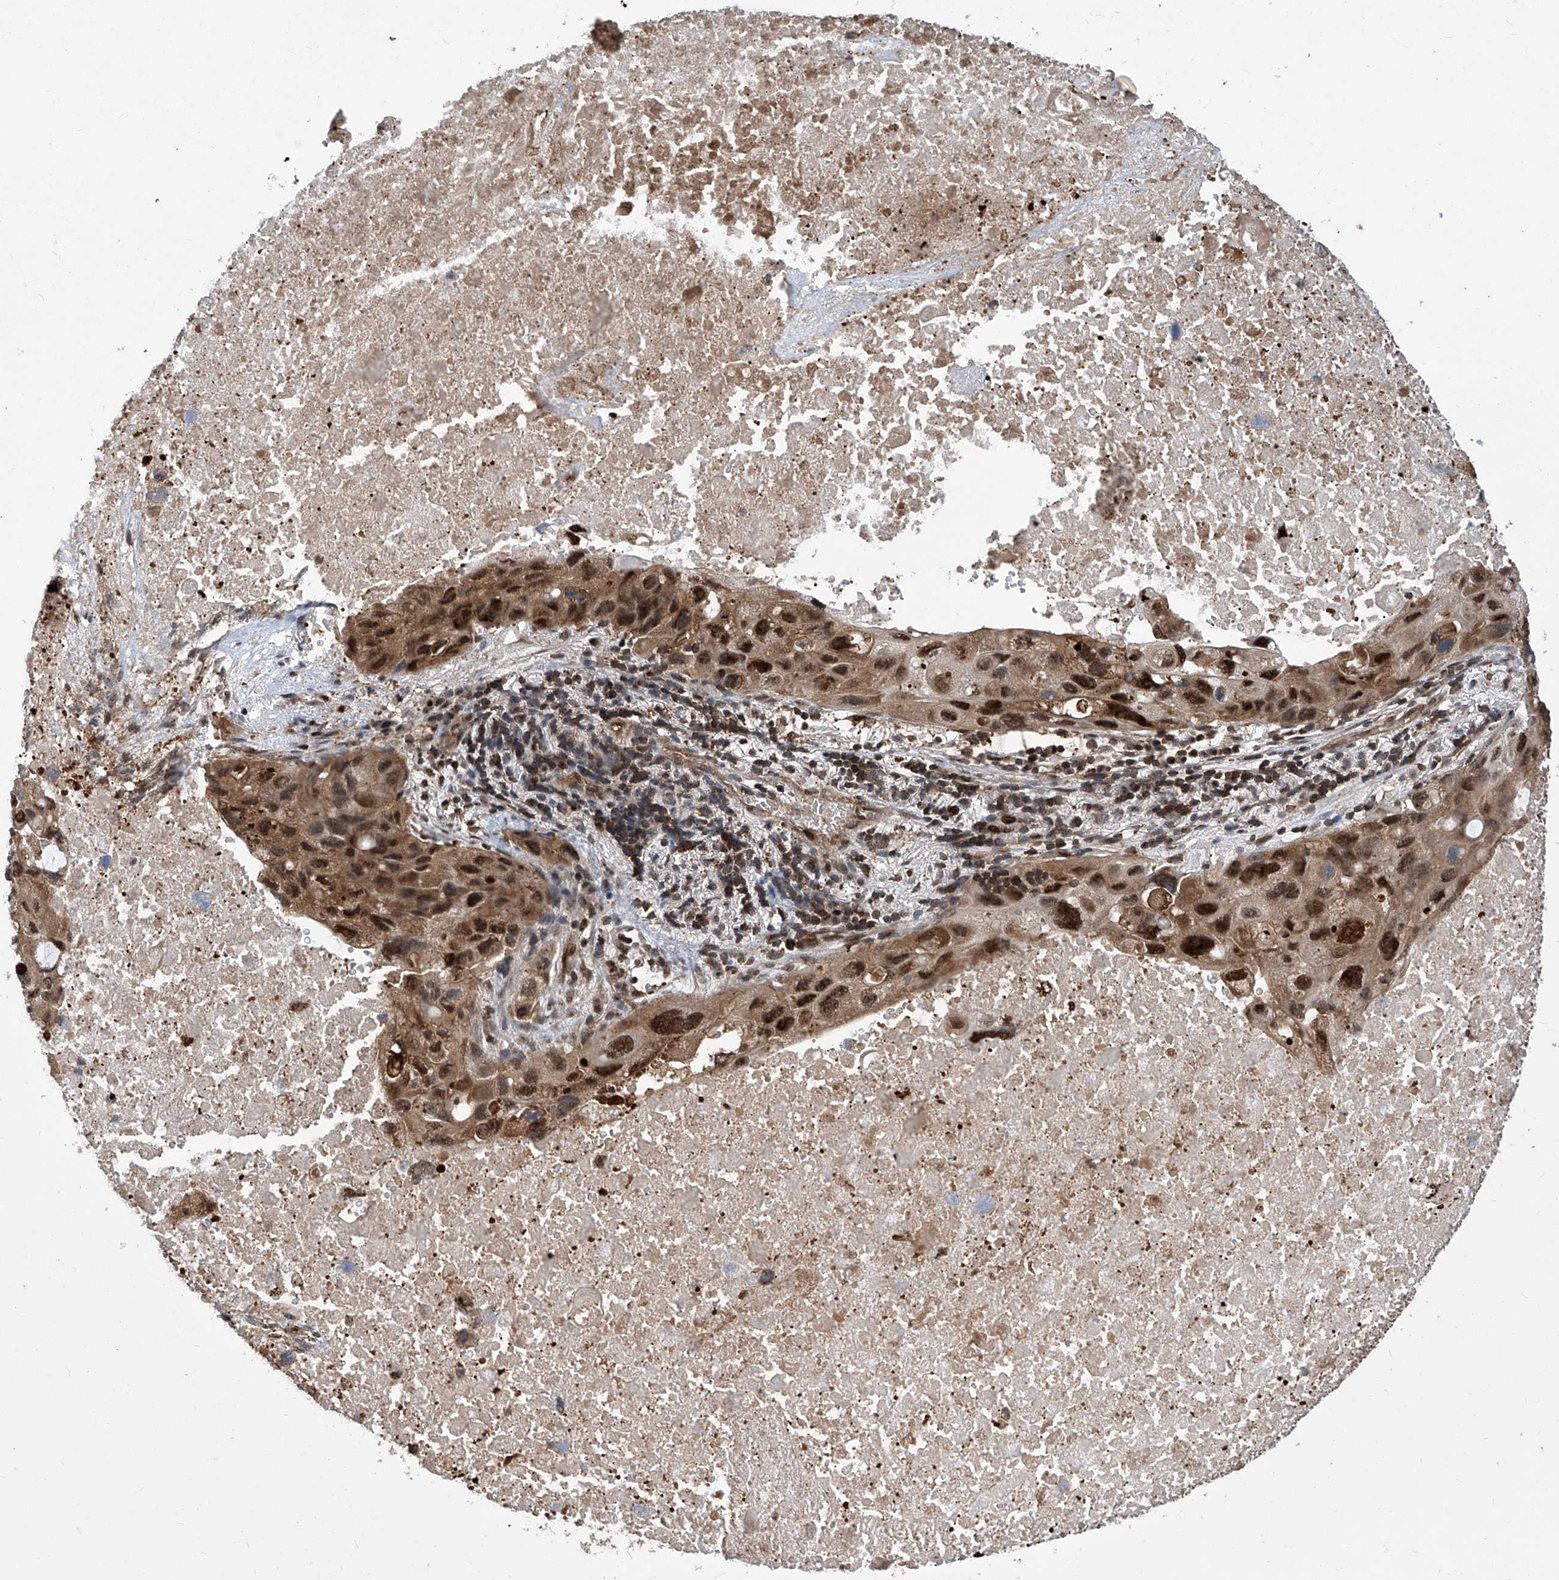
{"staining": {"intensity": "strong", "quantity": ">75%", "location": "cytoplasmic/membranous,nuclear"}, "tissue": "lung cancer", "cell_type": "Tumor cells", "image_type": "cancer", "snomed": [{"axis": "morphology", "description": "Squamous cell carcinoma, NOS"}, {"axis": "topography", "description": "Lung"}], "caption": "An IHC photomicrograph of tumor tissue is shown. Protein staining in brown shows strong cytoplasmic/membranous and nuclear positivity in squamous cell carcinoma (lung) within tumor cells.", "gene": "PSMB1", "patient": {"sex": "female", "age": 73}}